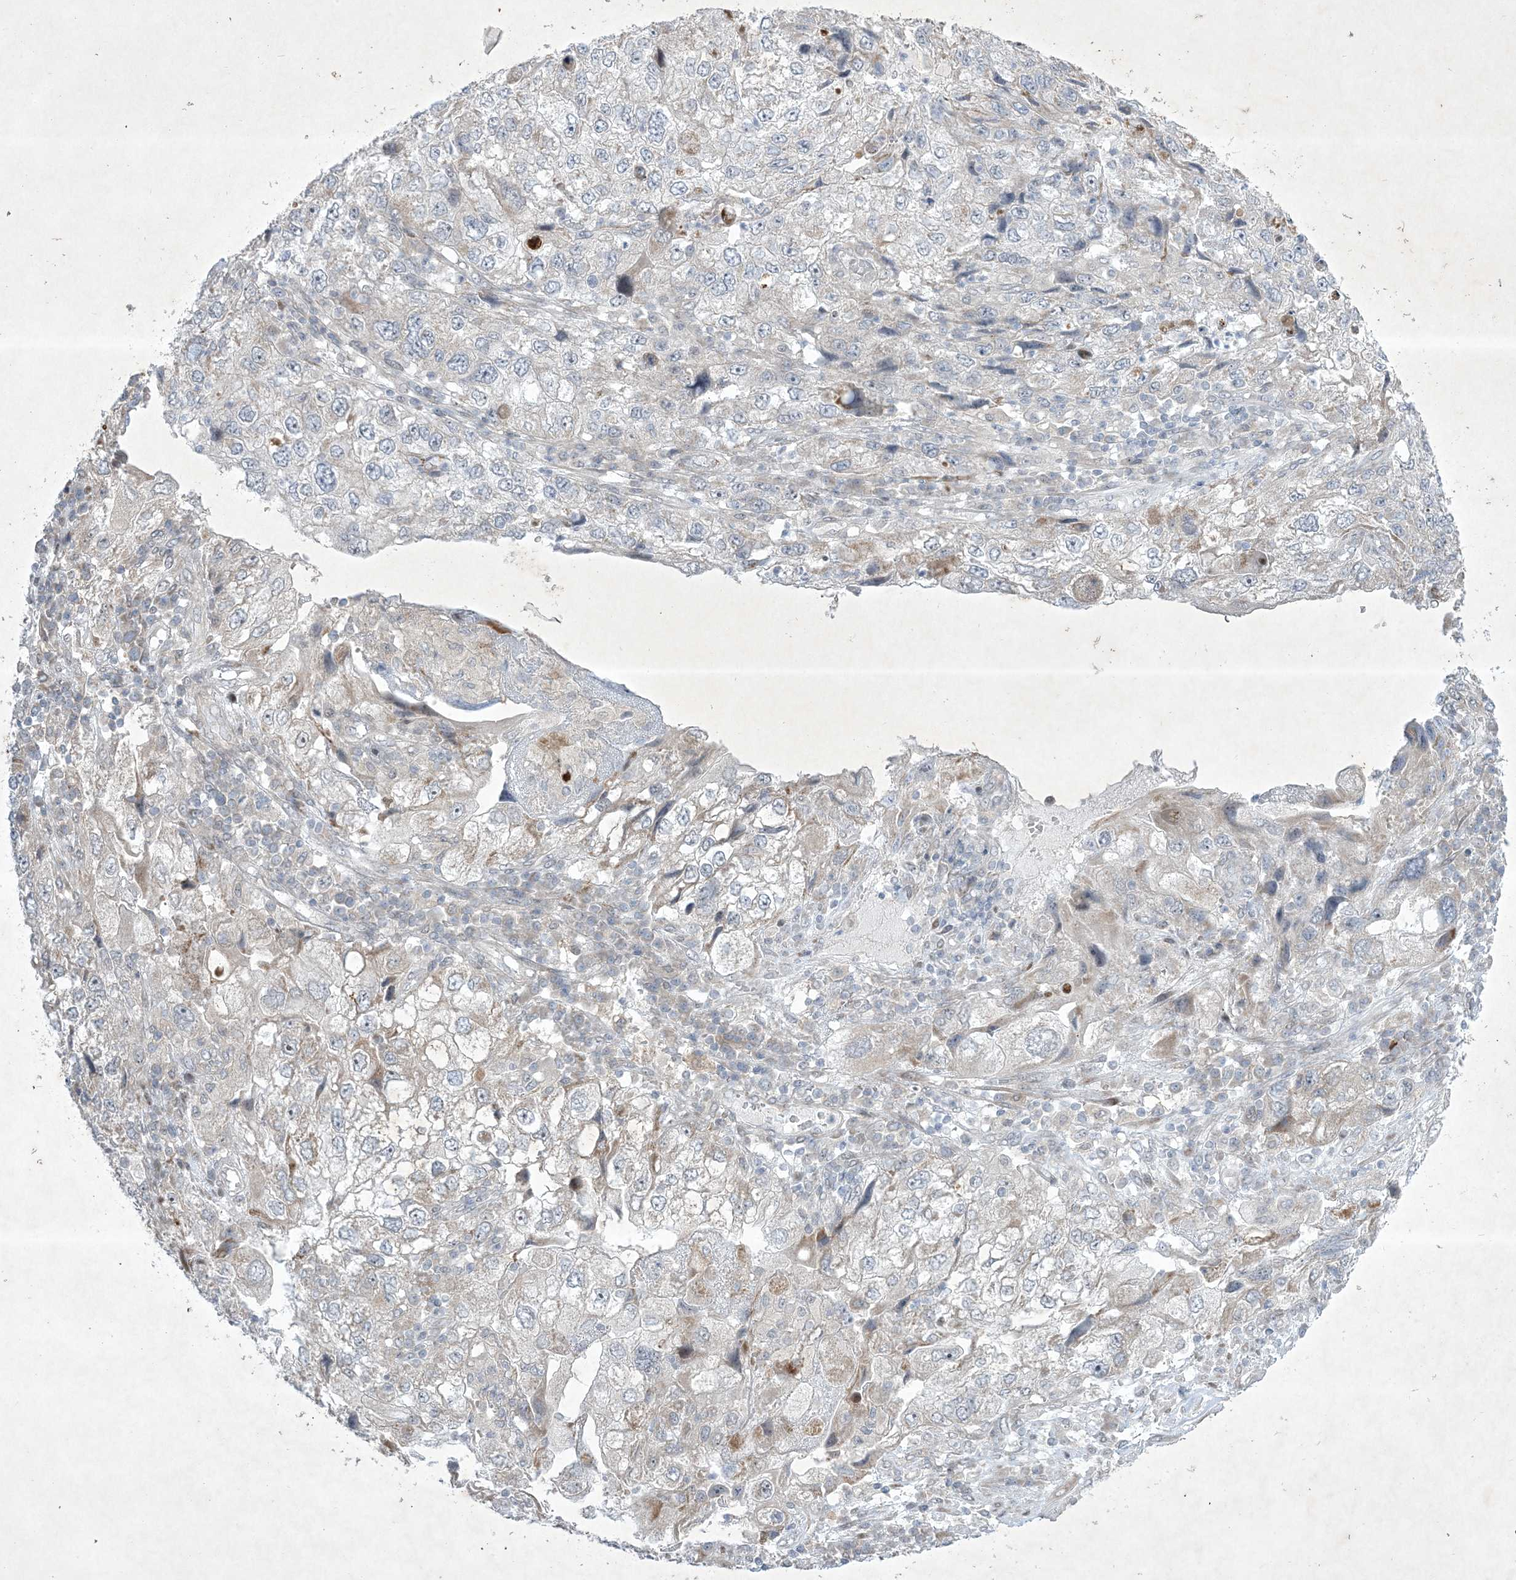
{"staining": {"intensity": "negative", "quantity": "none", "location": "none"}, "tissue": "endometrial cancer", "cell_type": "Tumor cells", "image_type": "cancer", "snomed": [{"axis": "morphology", "description": "Adenocarcinoma, NOS"}, {"axis": "topography", "description": "Endometrium"}], "caption": "Immunohistochemical staining of human adenocarcinoma (endometrial) reveals no significant expression in tumor cells.", "gene": "SOGA3", "patient": {"sex": "female", "age": 49}}